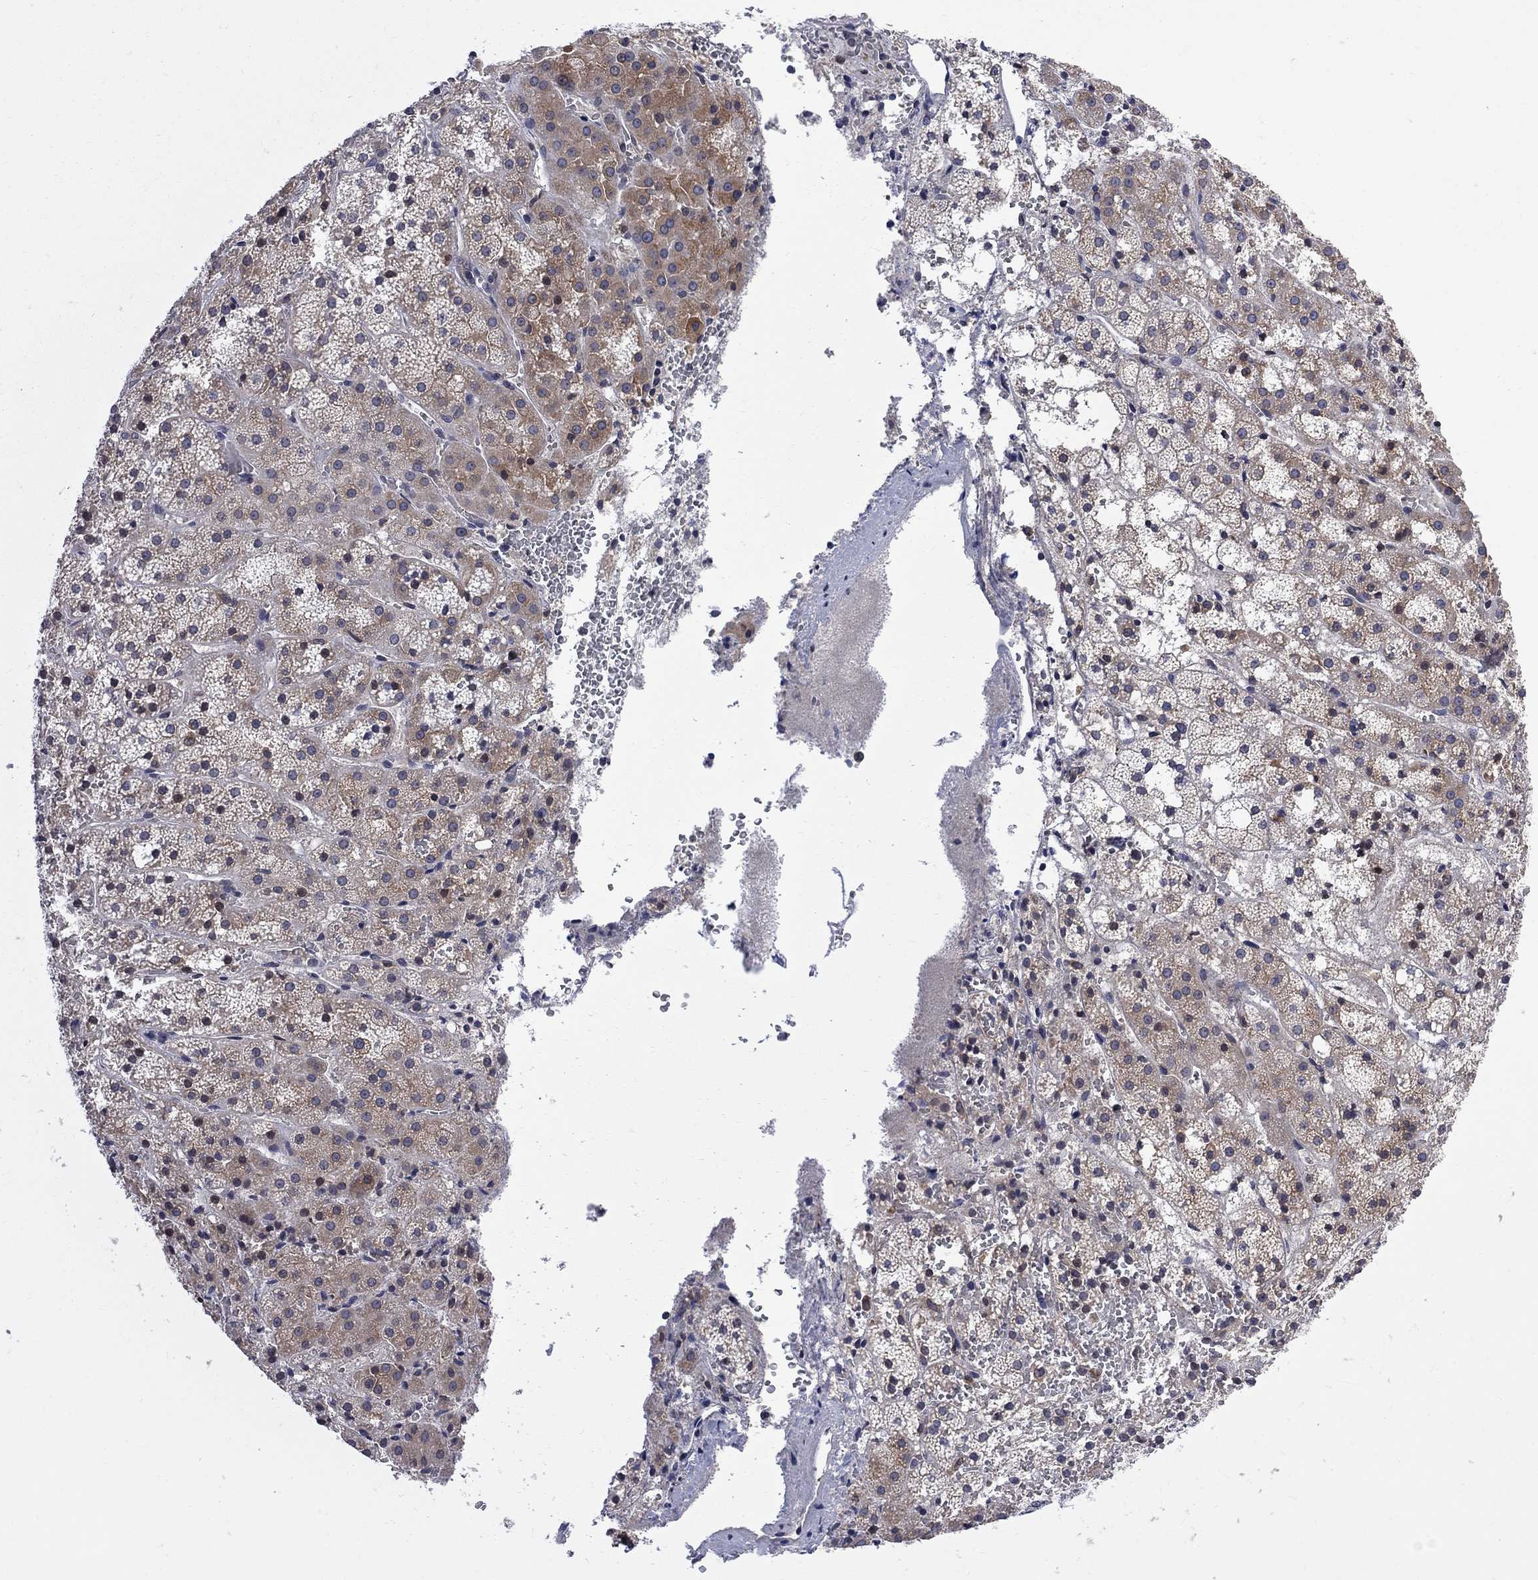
{"staining": {"intensity": "moderate", "quantity": "25%-75%", "location": "cytoplasmic/membranous"}, "tissue": "adrenal gland", "cell_type": "Glandular cells", "image_type": "normal", "snomed": [{"axis": "morphology", "description": "Normal tissue, NOS"}, {"axis": "topography", "description": "Adrenal gland"}], "caption": "Immunohistochemical staining of unremarkable adrenal gland demonstrates moderate cytoplasmic/membranous protein staining in approximately 25%-75% of glandular cells.", "gene": "CNOT11", "patient": {"sex": "male", "age": 53}}